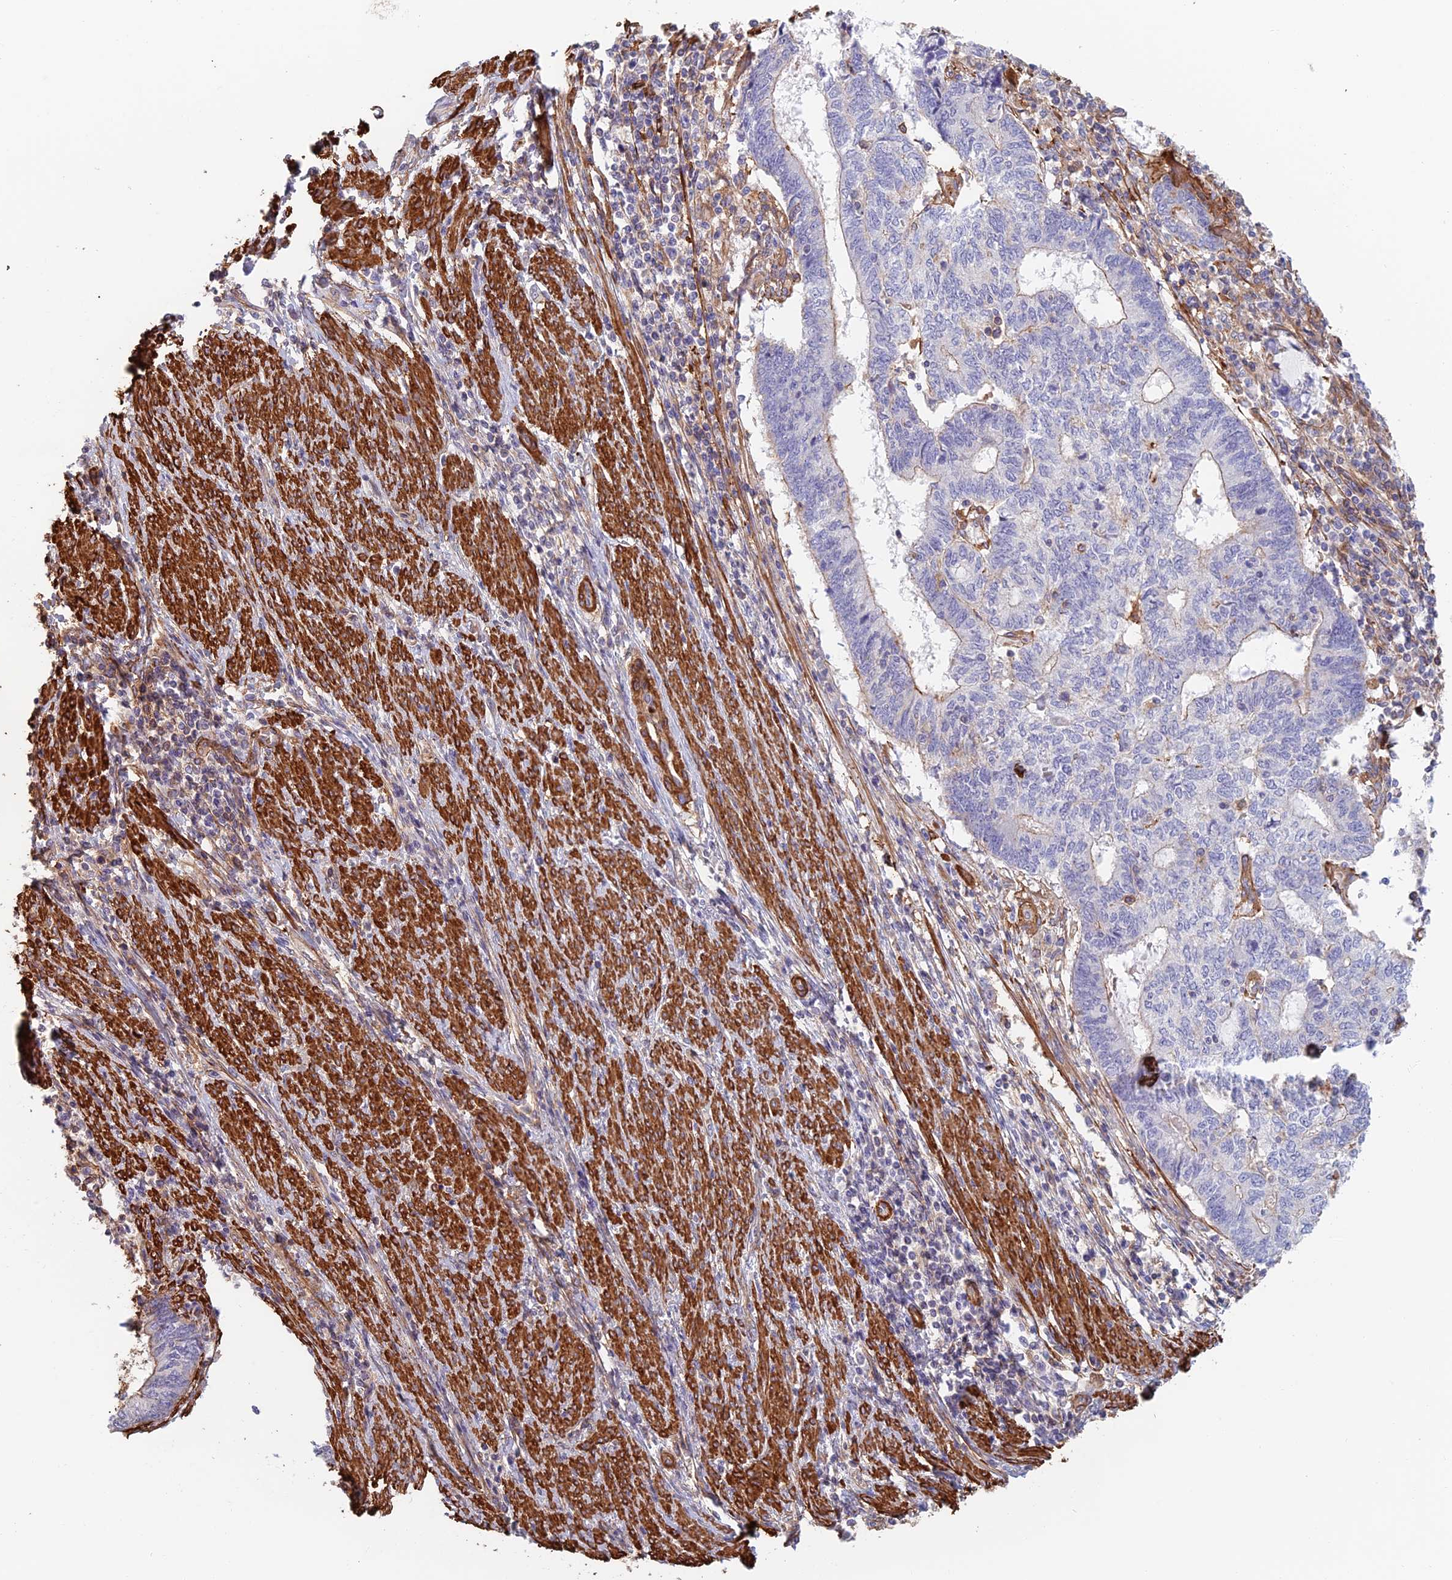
{"staining": {"intensity": "moderate", "quantity": "<25%", "location": "cytoplasmic/membranous"}, "tissue": "endometrial cancer", "cell_type": "Tumor cells", "image_type": "cancer", "snomed": [{"axis": "morphology", "description": "Adenocarcinoma, NOS"}, {"axis": "topography", "description": "Uterus"}, {"axis": "topography", "description": "Endometrium"}], "caption": "The photomicrograph shows immunohistochemical staining of endometrial adenocarcinoma. There is moderate cytoplasmic/membranous expression is identified in about <25% of tumor cells.", "gene": "PAK4", "patient": {"sex": "female", "age": 70}}